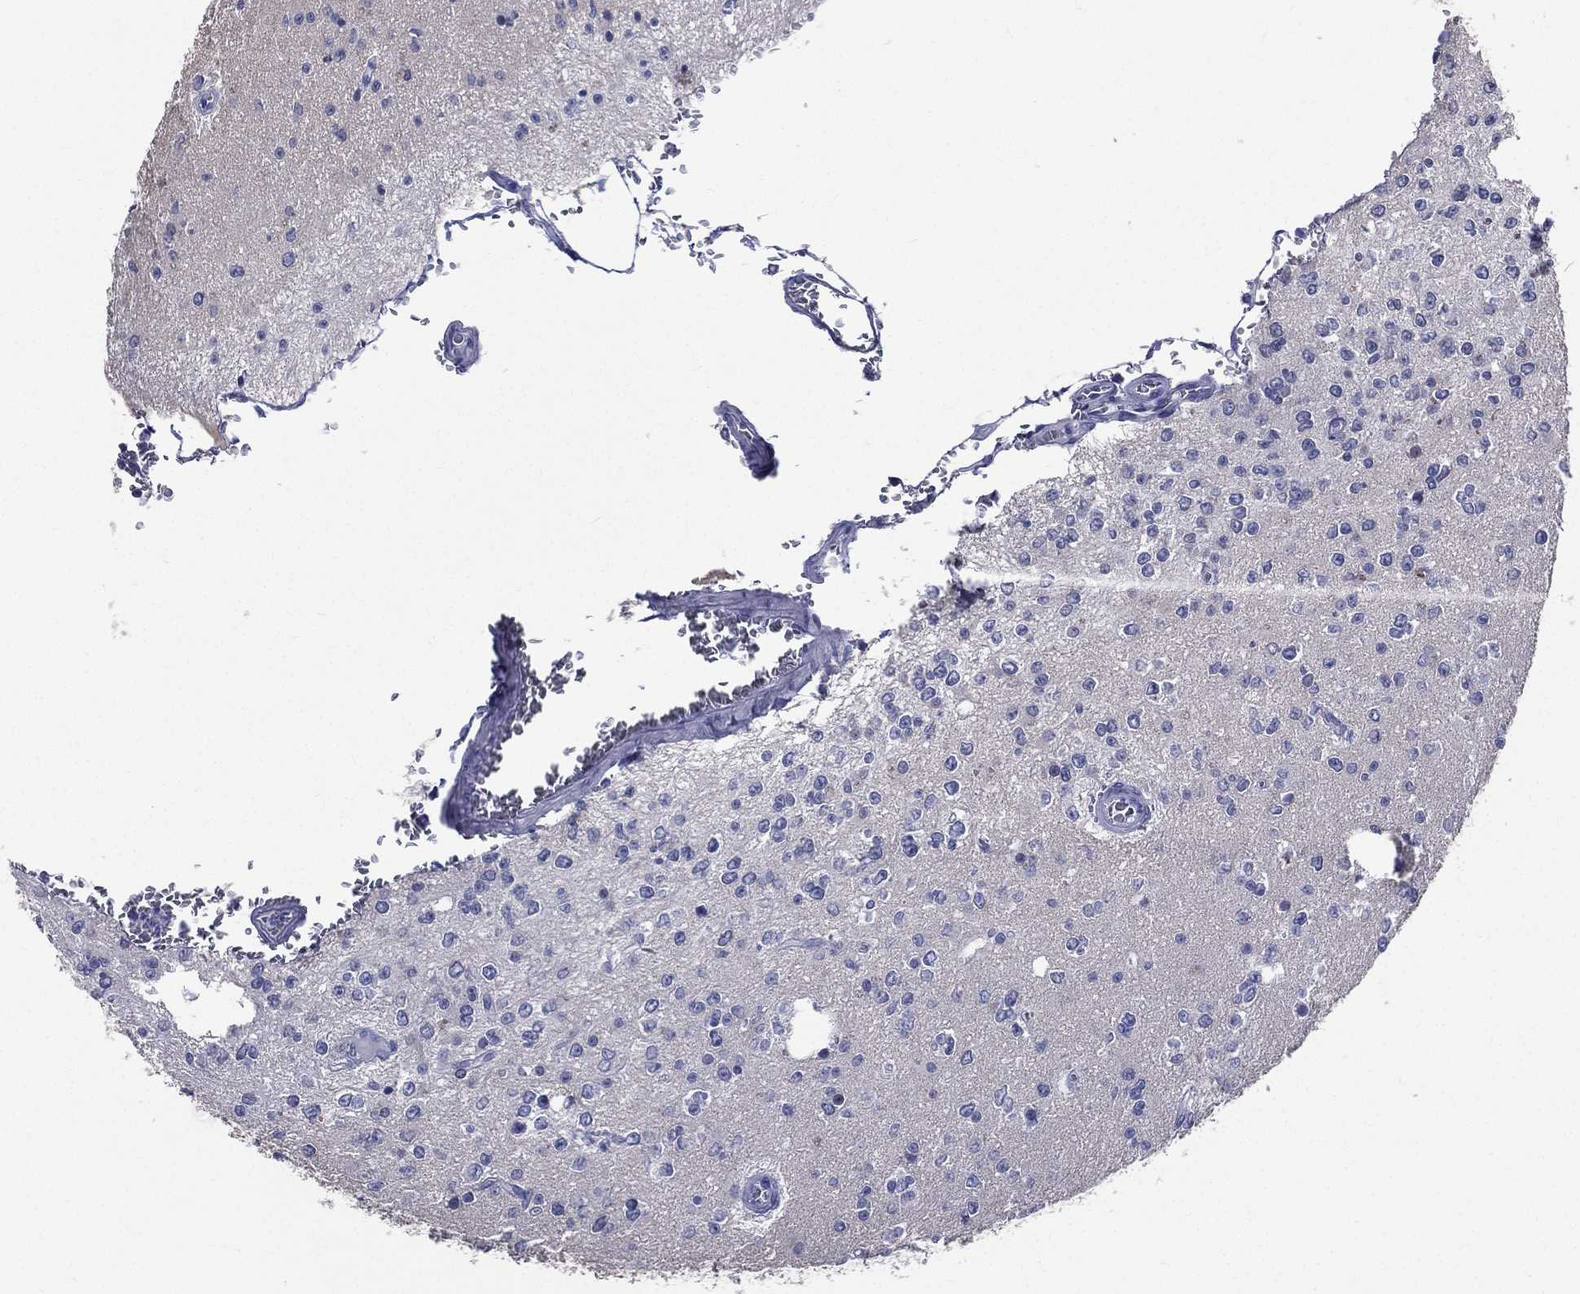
{"staining": {"intensity": "negative", "quantity": "none", "location": "none"}, "tissue": "glioma", "cell_type": "Tumor cells", "image_type": "cancer", "snomed": [{"axis": "morphology", "description": "Glioma, malignant, Low grade"}, {"axis": "topography", "description": "Brain"}], "caption": "A photomicrograph of glioma stained for a protein demonstrates no brown staining in tumor cells.", "gene": "DPYS", "patient": {"sex": "female", "age": 45}}